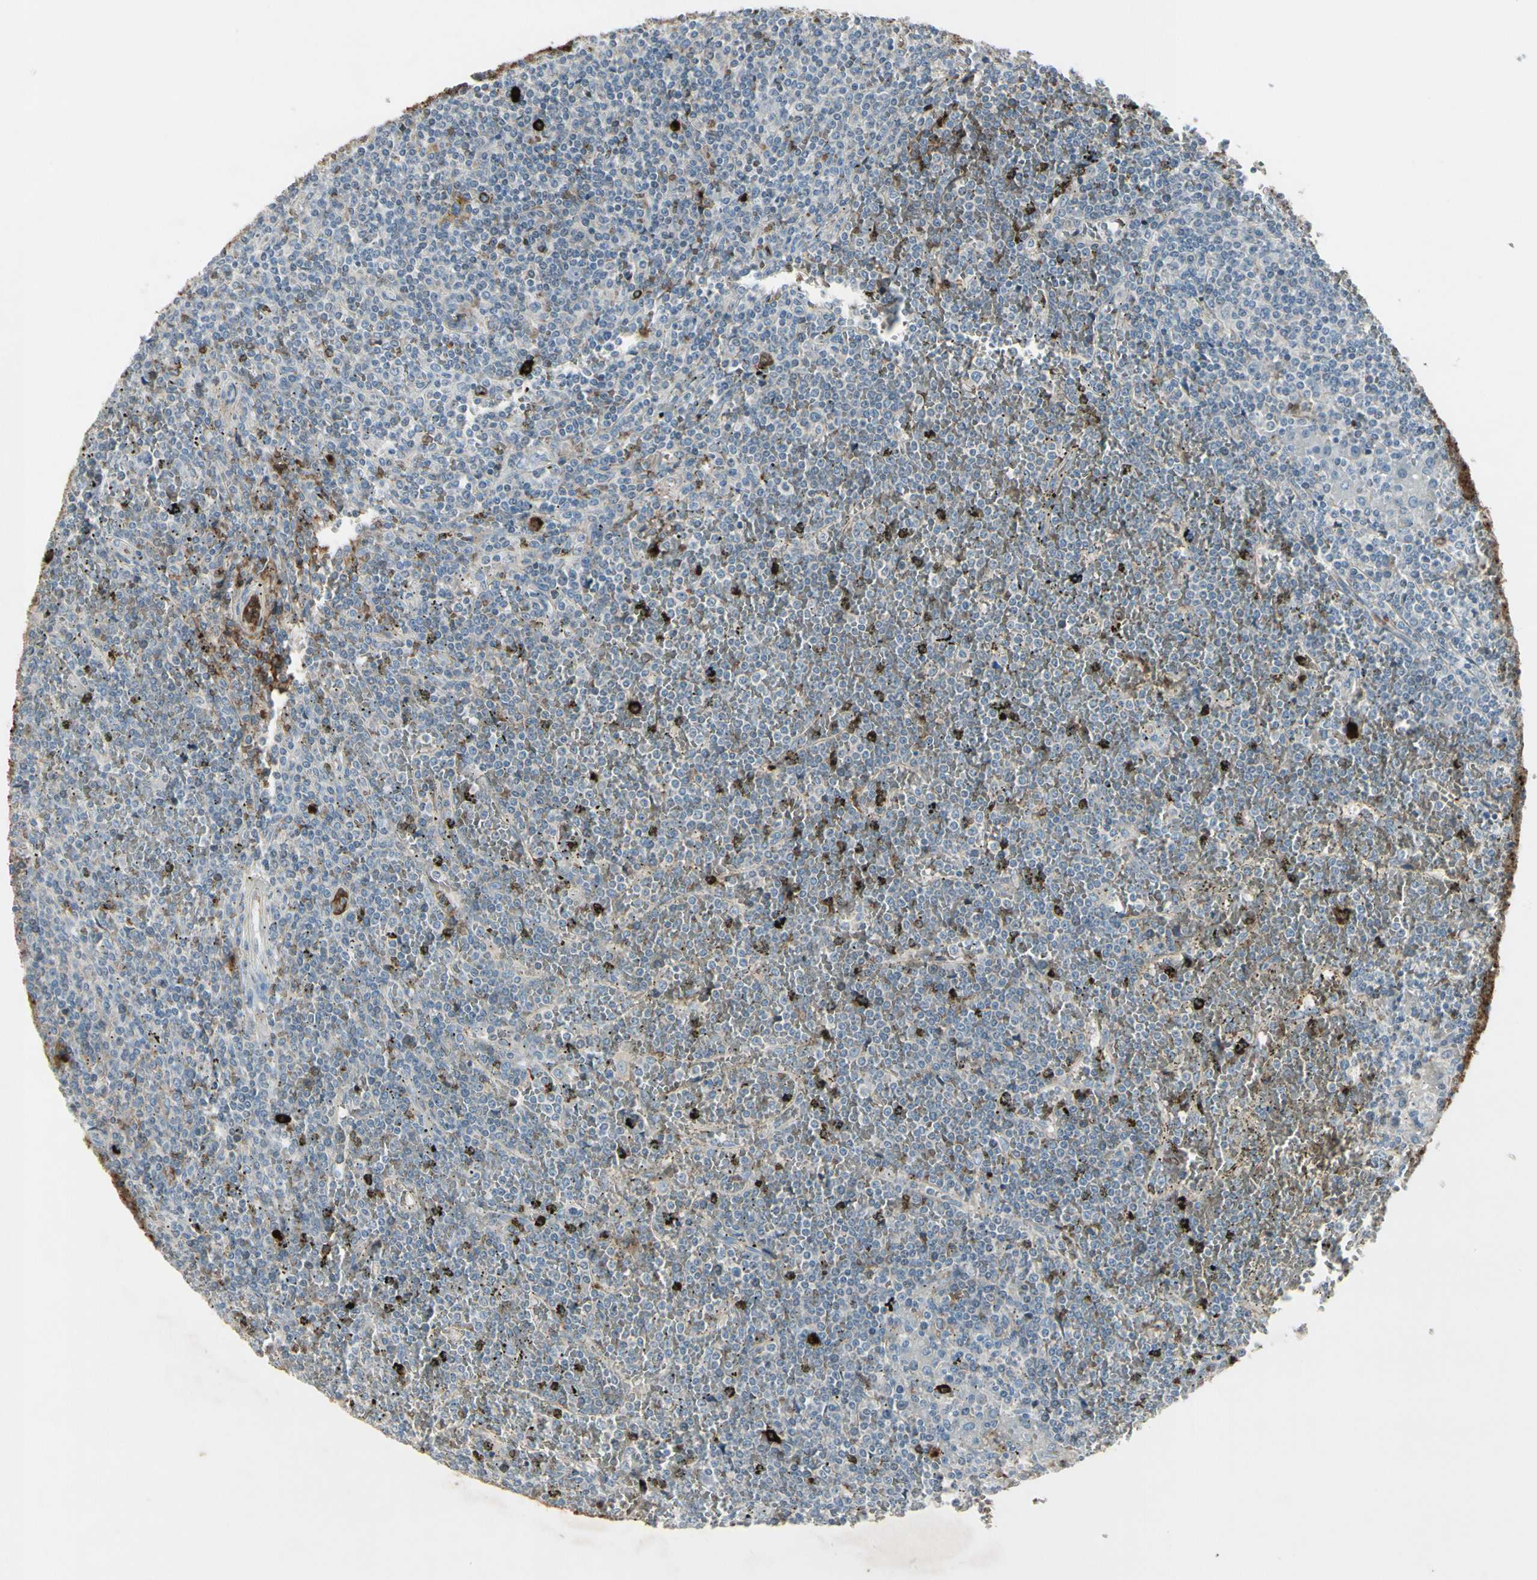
{"staining": {"intensity": "moderate", "quantity": "<25%", "location": "cytoplasmic/membranous"}, "tissue": "lymphoma", "cell_type": "Tumor cells", "image_type": "cancer", "snomed": [{"axis": "morphology", "description": "Malignant lymphoma, non-Hodgkin's type, Low grade"}, {"axis": "topography", "description": "Spleen"}], "caption": "Immunohistochemistry (IHC) image of human lymphoma stained for a protein (brown), which shows low levels of moderate cytoplasmic/membranous positivity in approximately <25% of tumor cells.", "gene": "IGHM", "patient": {"sex": "female", "age": 19}}